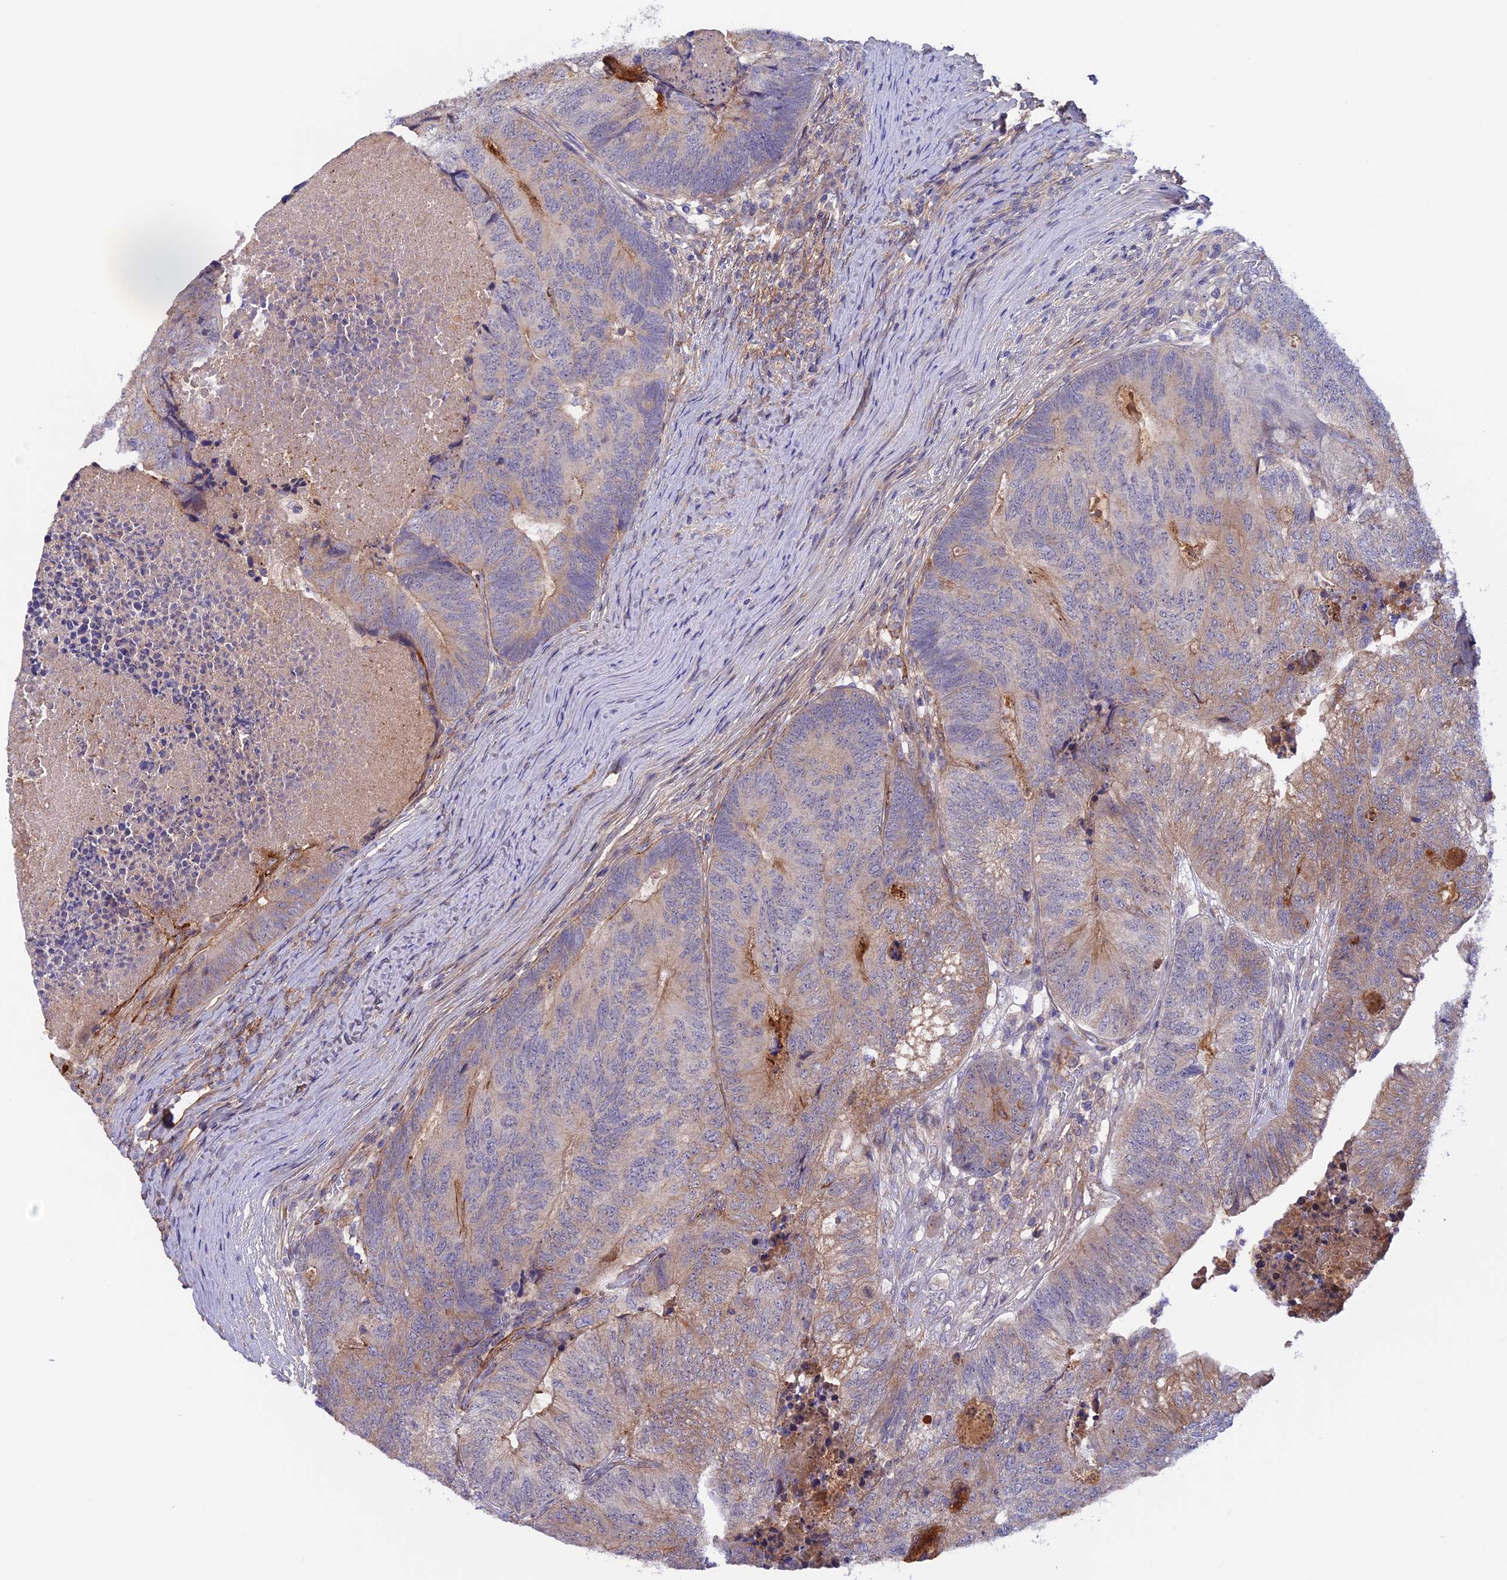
{"staining": {"intensity": "weak", "quantity": "<25%", "location": "cytoplasmic/membranous"}, "tissue": "colorectal cancer", "cell_type": "Tumor cells", "image_type": "cancer", "snomed": [{"axis": "morphology", "description": "Adenocarcinoma, NOS"}, {"axis": "topography", "description": "Colon"}], "caption": "The image shows no staining of tumor cells in adenocarcinoma (colorectal).", "gene": "COL4A3", "patient": {"sex": "female", "age": 67}}